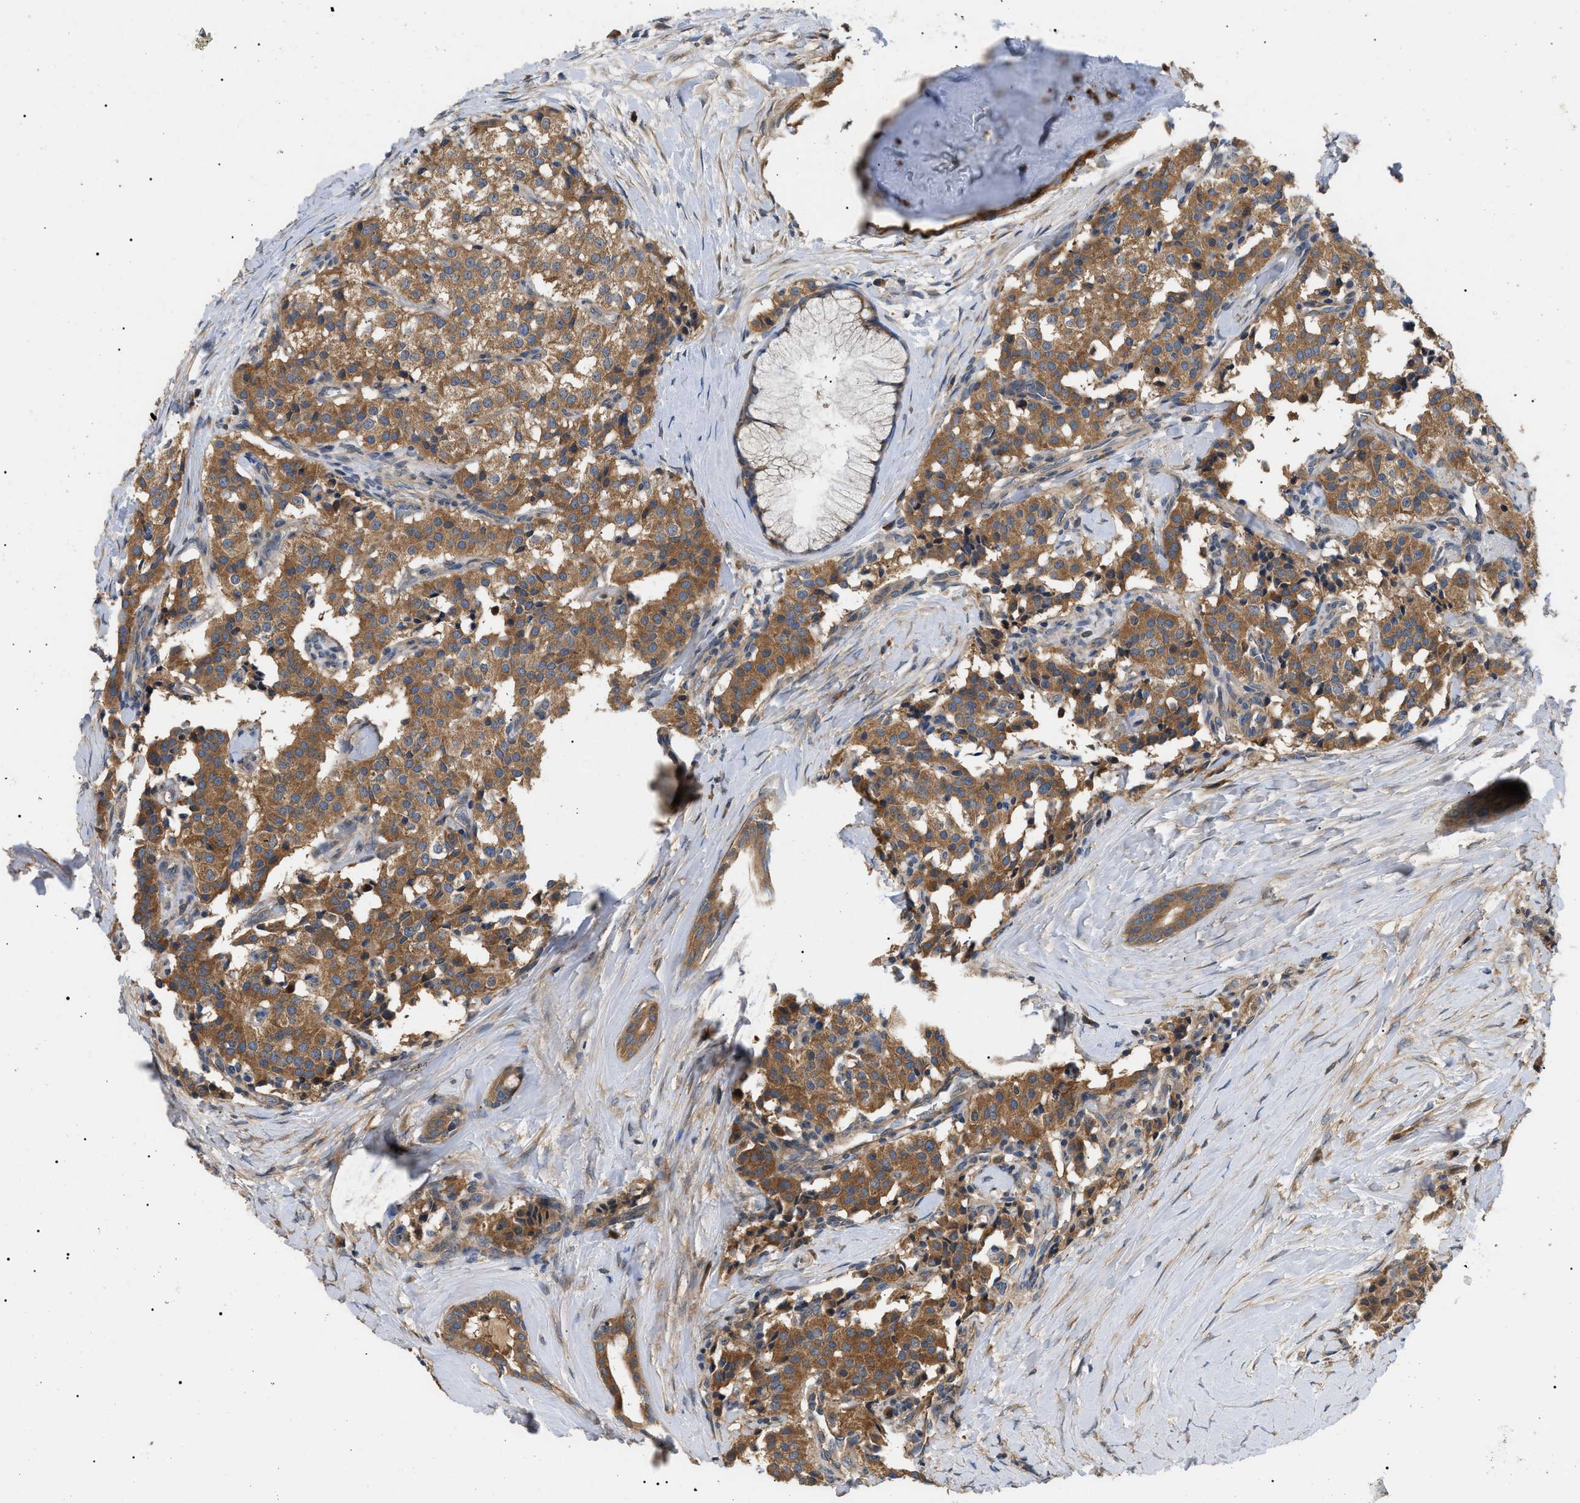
{"staining": {"intensity": "moderate", "quantity": ">75%", "location": "cytoplasmic/membranous"}, "tissue": "carcinoid", "cell_type": "Tumor cells", "image_type": "cancer", "snomed": [{"axis": "morphology", "description": "Carcinoid, malignant, NOS"}, {"axis": "topography", "description": "Lung"}], "caption": "Immunohistochemical staining of human malignant carcinoid exhibits moderate cytoplasmic/membranous protein expression in approximately >75% of tumor cells.", "gene": "PPM1B", "patient": {"sex": "male", "age": 30}}